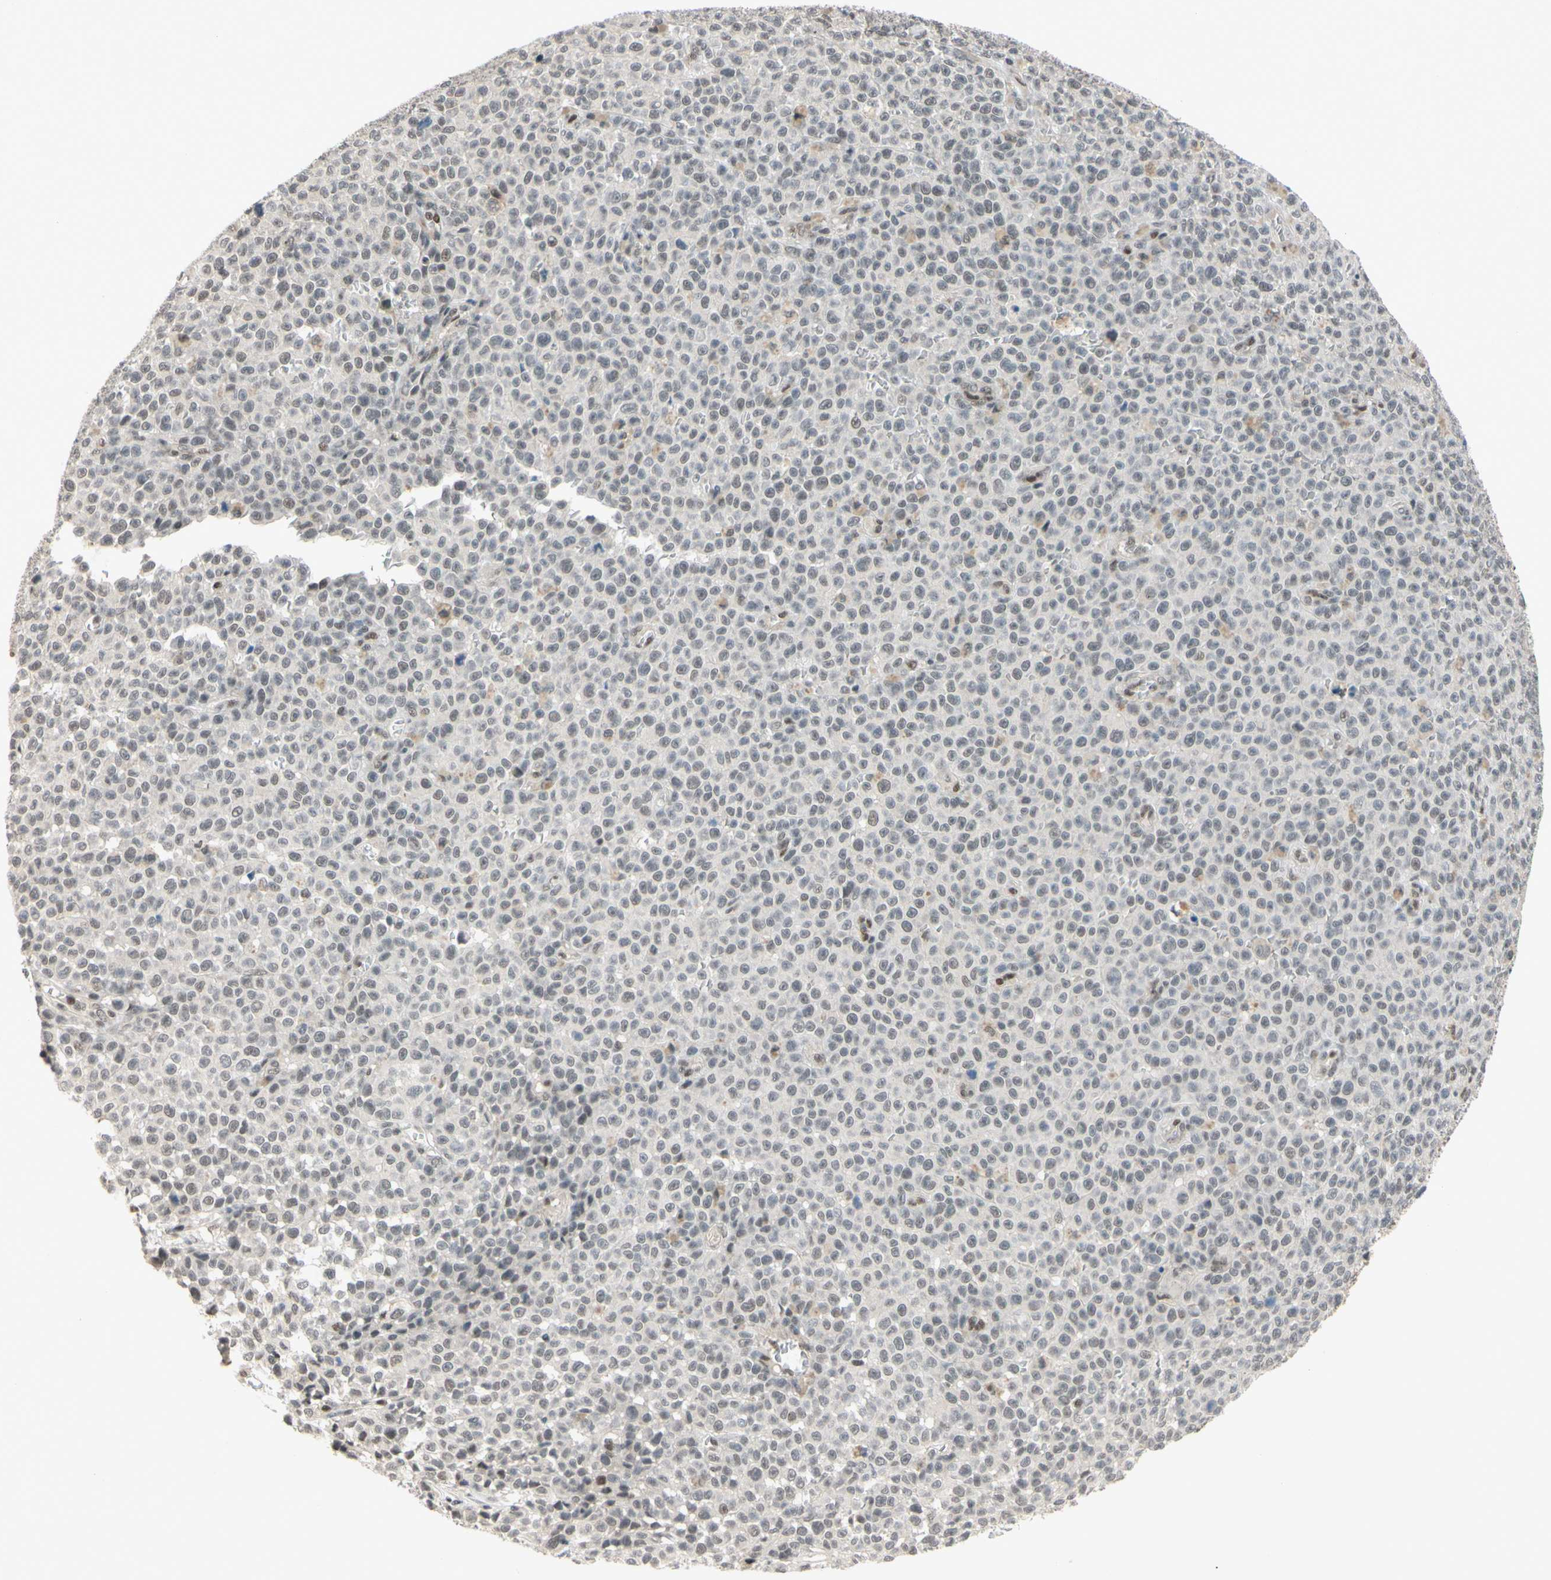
{"staining": {"intensity": "weak", "quantity": "<25%", "location": "nuclear"}, "tissue": "melanoma", "cell_type": "Tumor cells", "image_type": "cancer", "snomed": [{"axis": "morphology", "description": "Malignant melanoma, NOS"}, {"axis": "topography", "description": "Skin"}], "caption": "Immunohistochemistry (IHC) image of neoplastic tissue: human melanoma stained with DAB (3,3'-diaminobenzidine) reveals no significant protein staining in tumor cells.", "gene": "TAF4", "patient": {"sex": "female", "age": 82}}